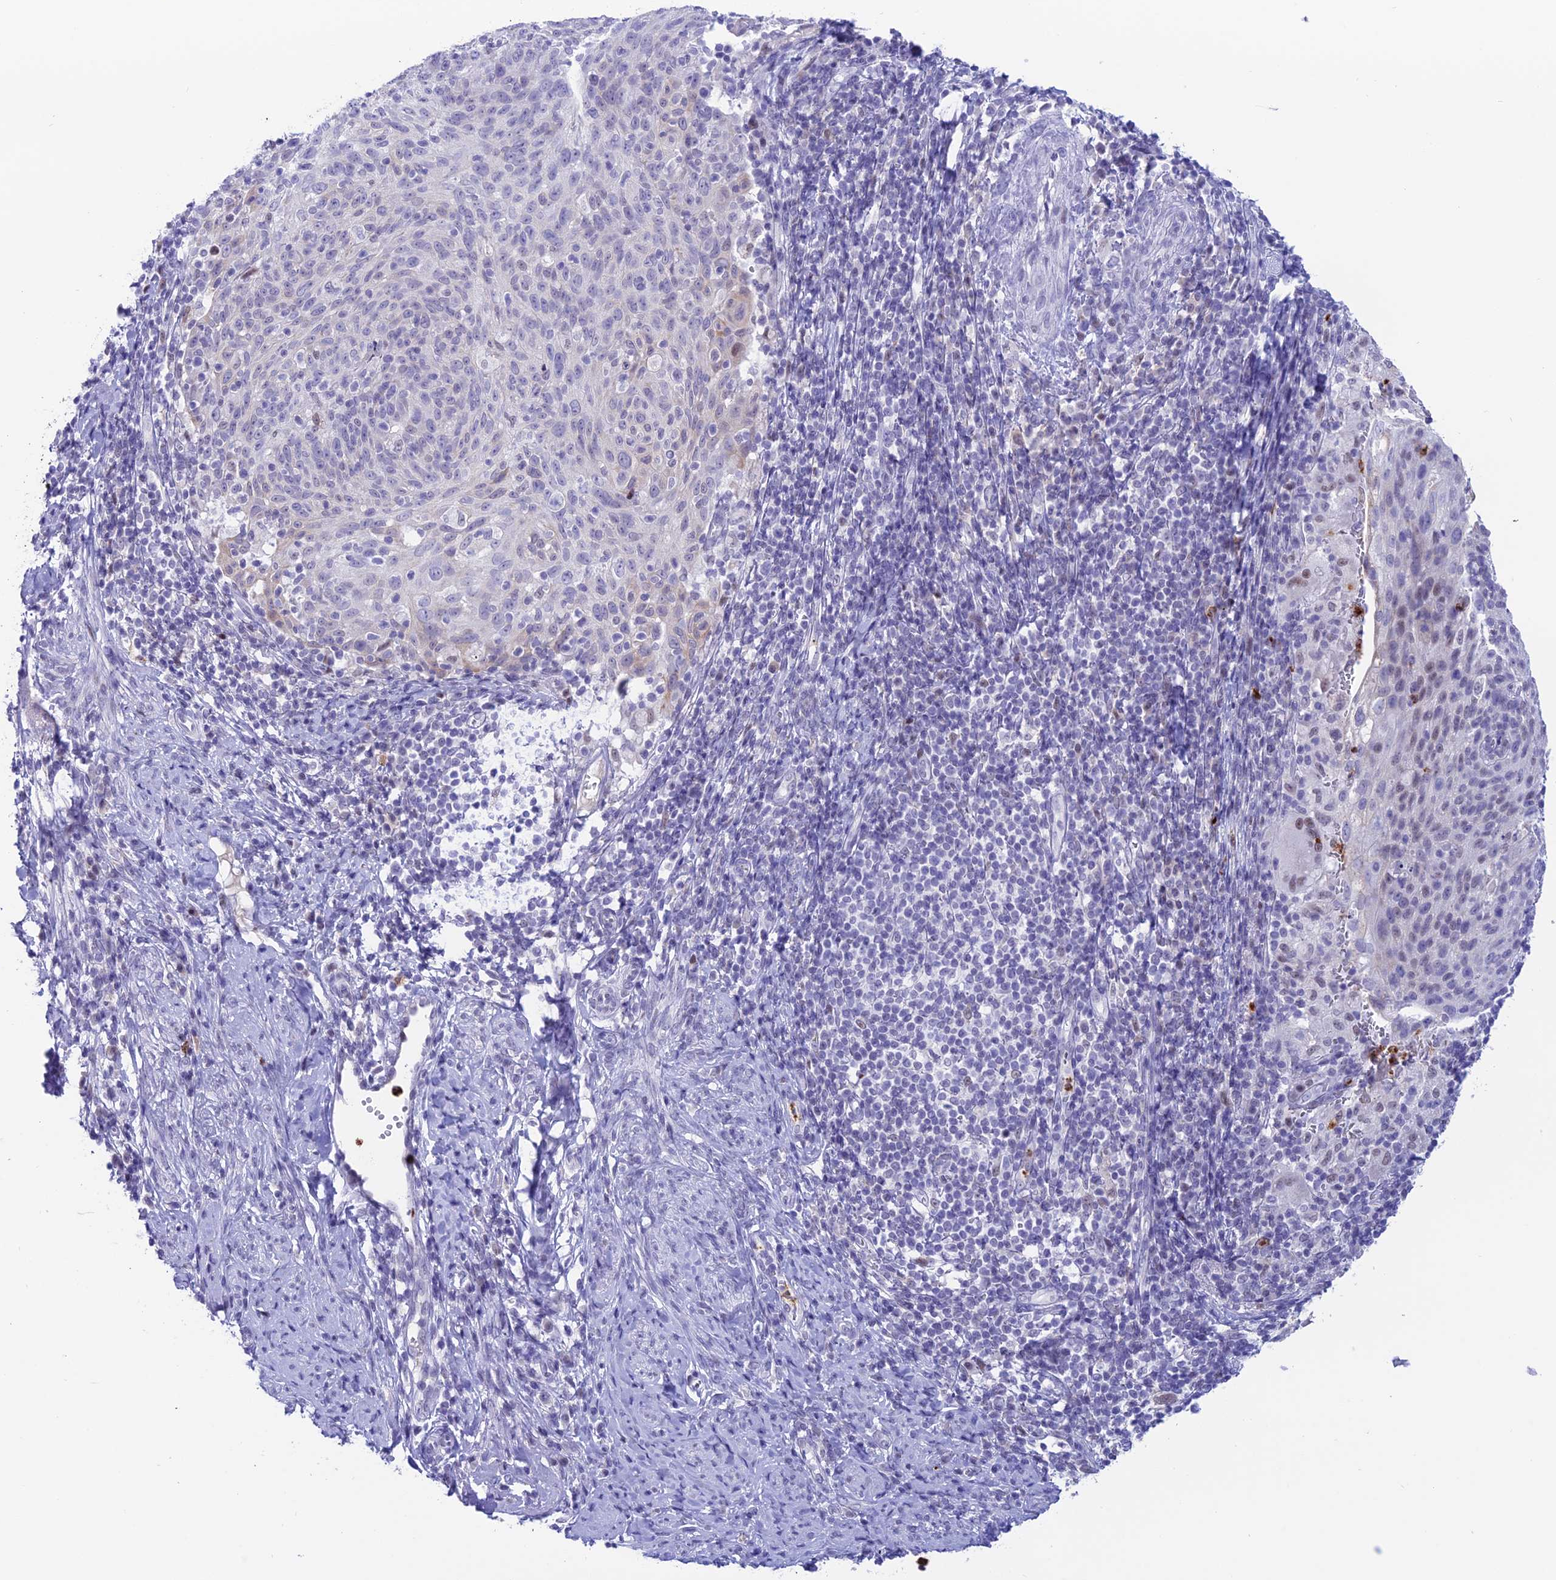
{"staining": {"intensity": "weak", "quantity": "<25%", "location": "nuclear"}, "tissue": "cervical cancer", "cell_type": "Tumor cells", "image_type": "cancer", "snomed": [{"axis": "morphology", "description": "Squamous cell carcinoma, NOS"}, {"axis": "topography", "description": "Cervix"}], "caption": "This is an immunohistochemistry histopathology image of human cervical squamous cell carcinoma. There is no expression in tumor cells.", "gene": "MFSD2B", "patient": {"sex": "female", "age": 70}}